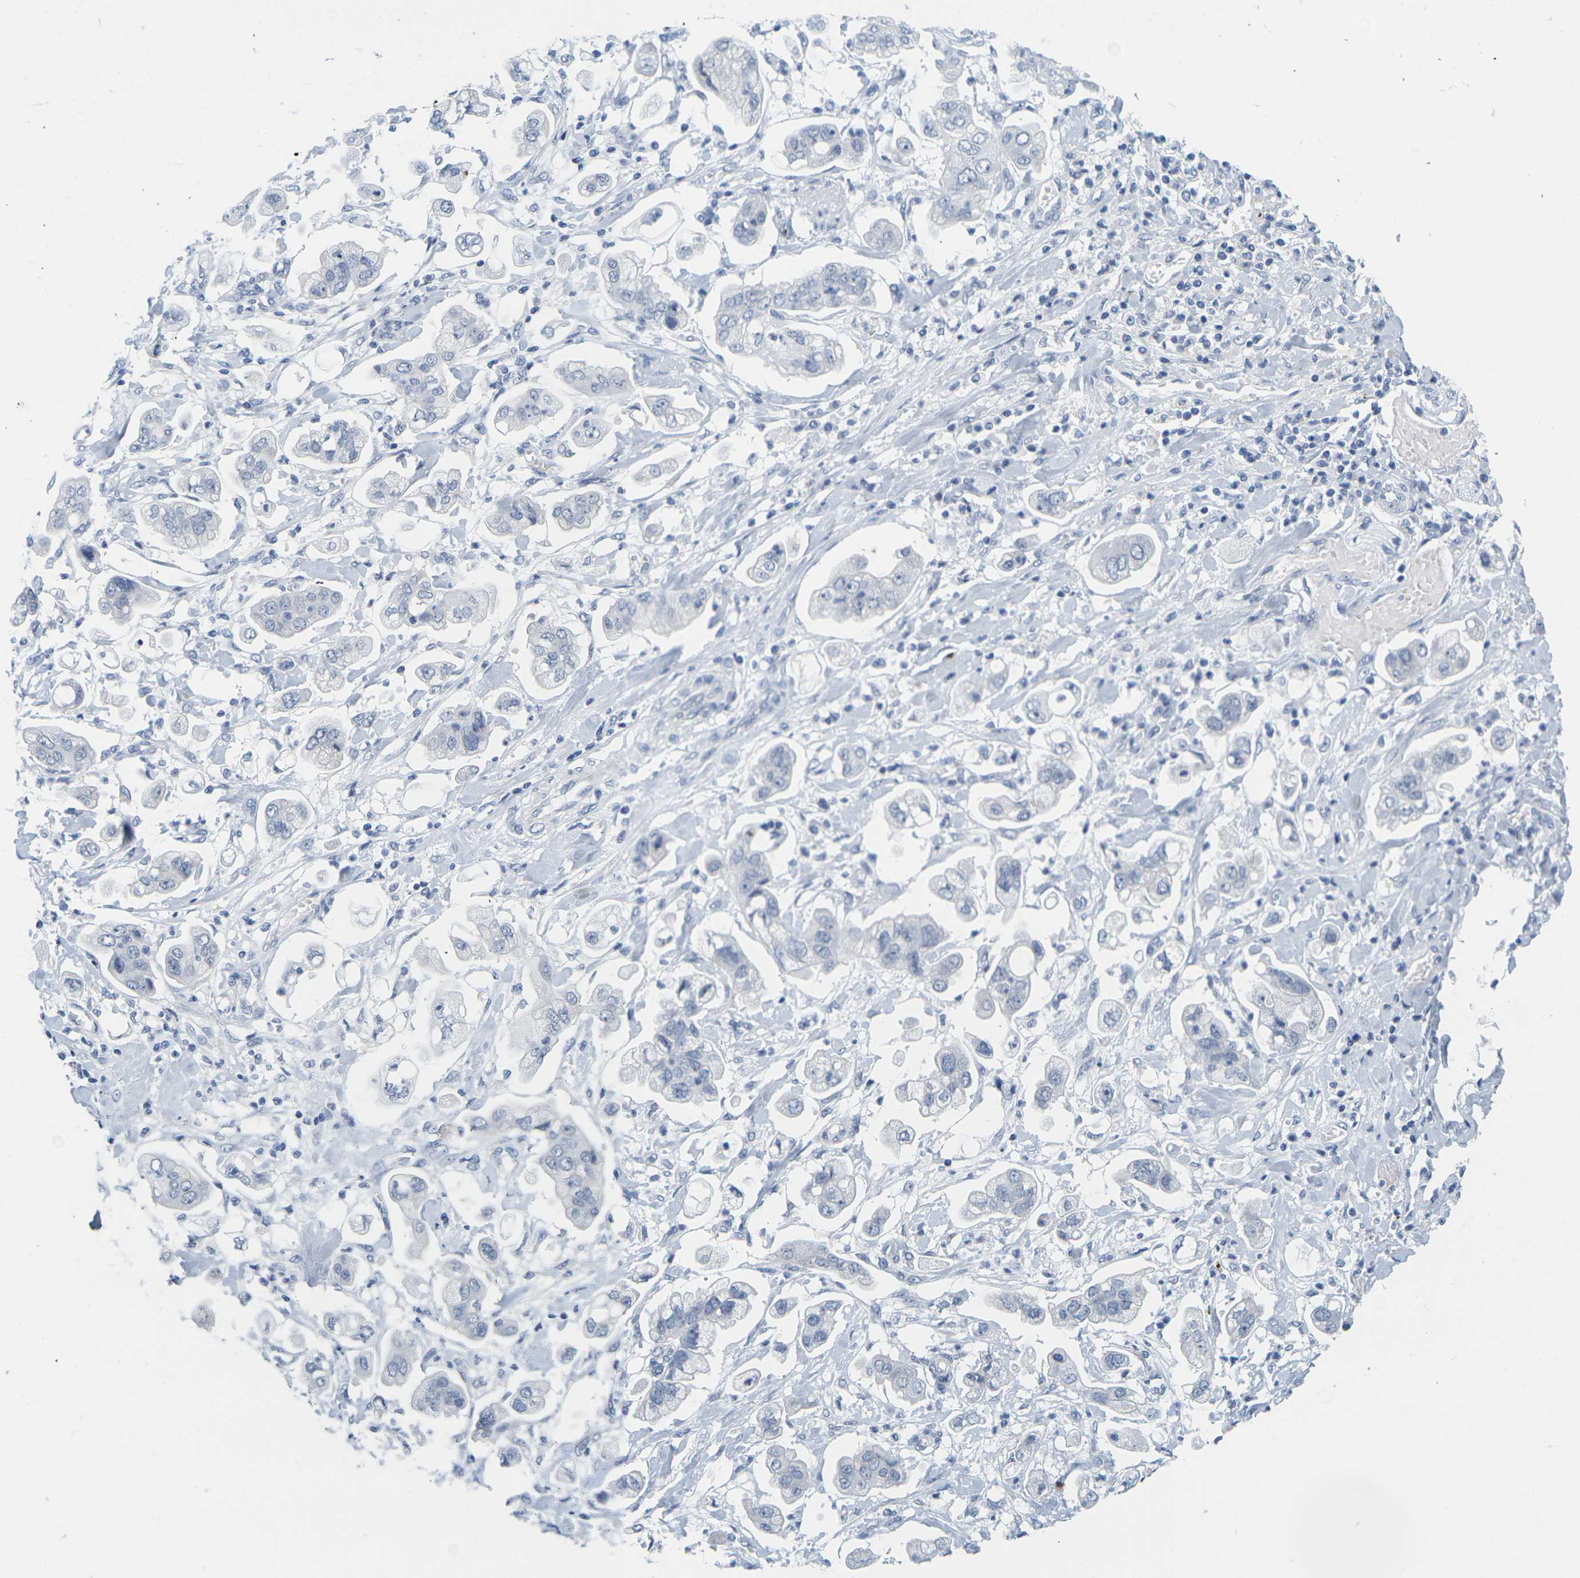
{"staining": {"intensity": "negative", "quantity": "none", "location": "none"}, "tissue": "stomach cancer", "cell_type": "Tumor cells", "image_type": "cancer", "snomed": [{"axis": "morphology", "description": "Adenocarcinoma, NOS"}, {"axis": "topography", "description": "Stomach"}], "caption": "This photomicrograph is of stomach cancer (adenocarcinoma) stained with immunohistochemistry (IHC) to label a protein in brown with the nuclei are counter-stained blue. There is no positivity in tumor cells. (Immunohistochemistry, brightfield microscopy, high magnification).", "gene": "HLA-DOB", "patient": {"sex": "male", "age": 62}}